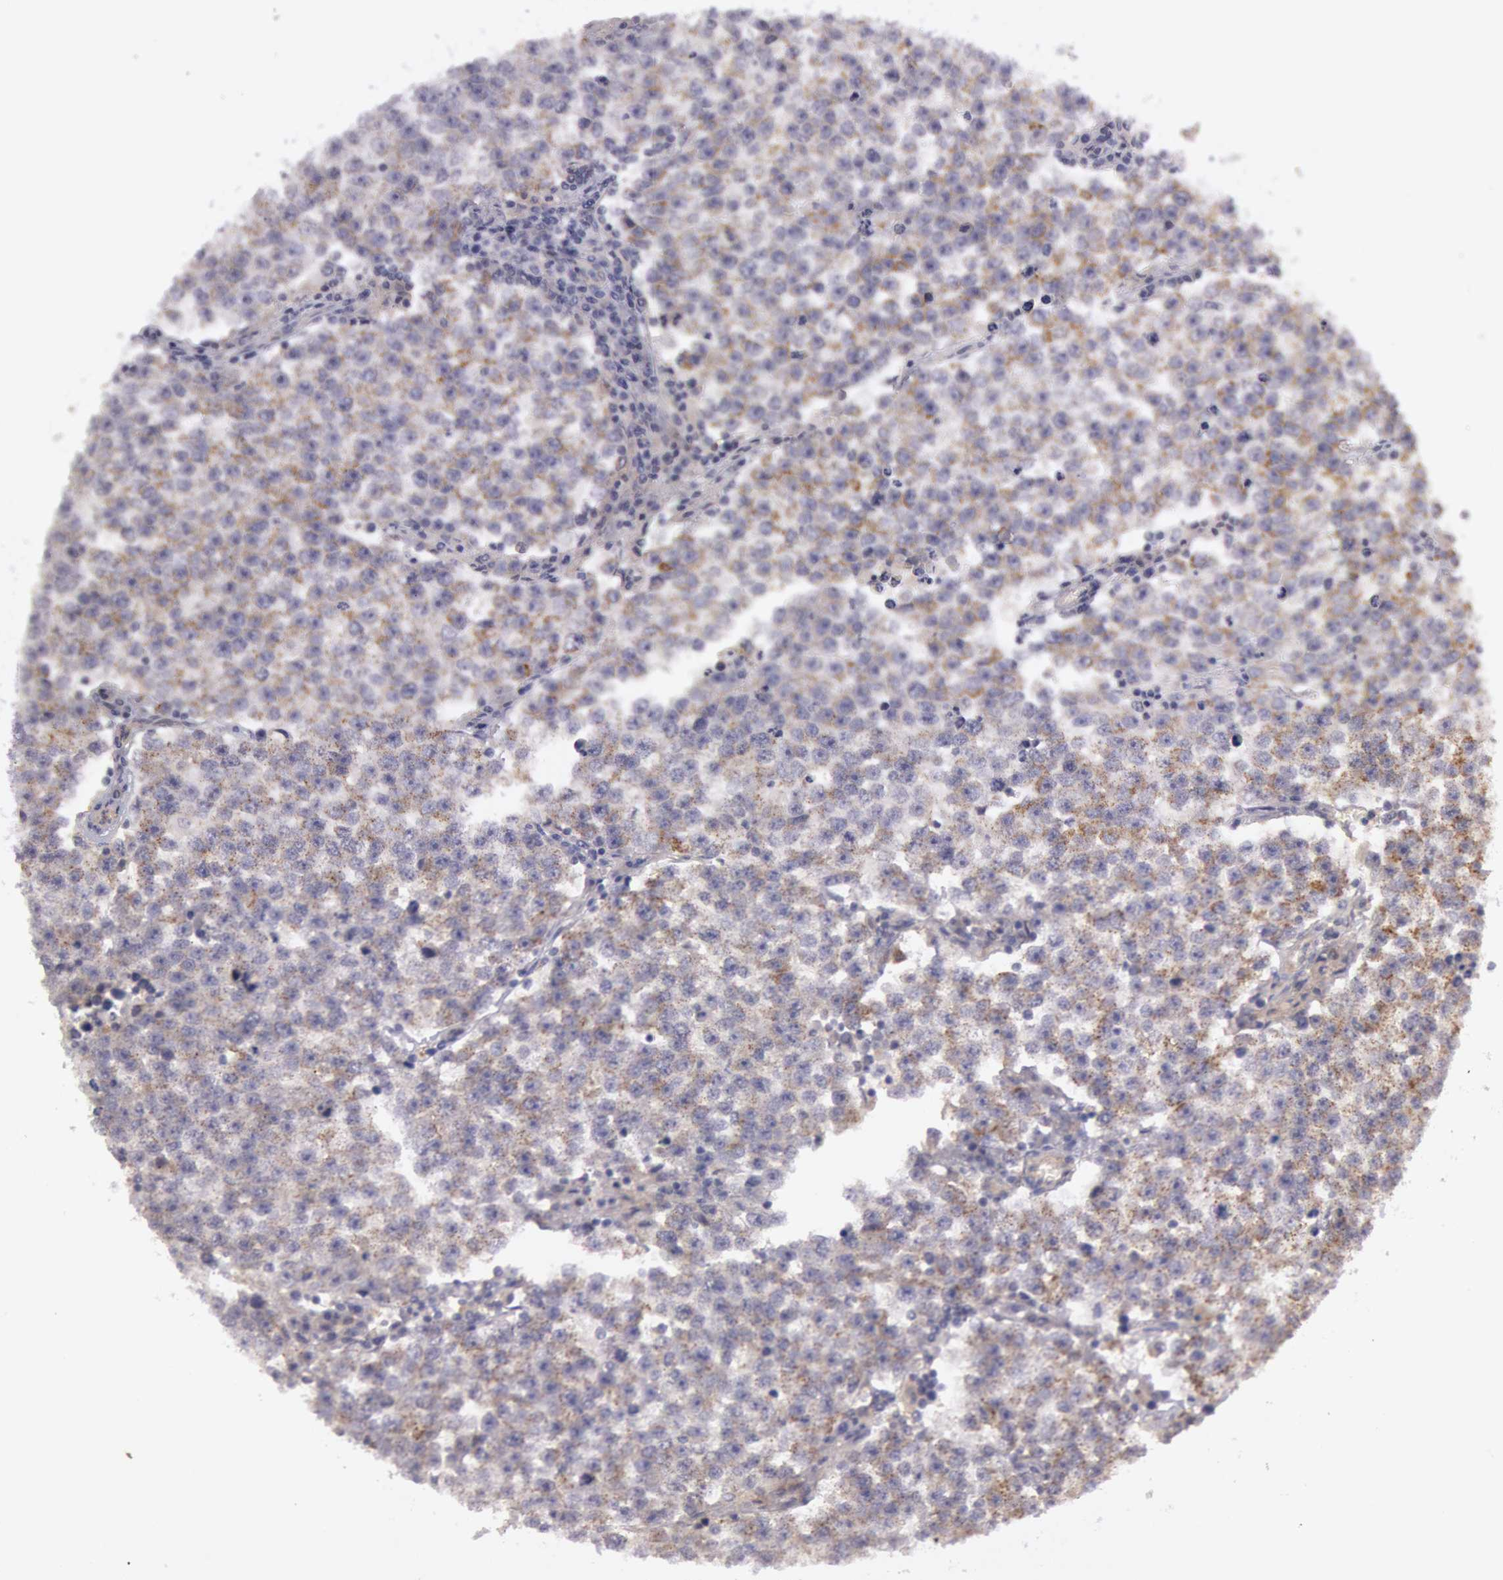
{"staining": {"intensity": "moderate", "quantity": "<25%", "location": "cytoplasmic/membranous"}, "tissue": "testis cancer", "cell_type": "Tumor cells", "image_type": "cancer", "snomed": [{"axis": "morphology", "description": "Seminoma, NOS"}, {"axis": "topography", "description": "Testis"}], "caption": "IHC (DAB) staining of human testis cancer exhibits moderate cytoplasmic/membranous protein positivity in about <25% of tumor cells.", "gene": "TRIB2", "patient": {"sex": "male", "age": 36}}